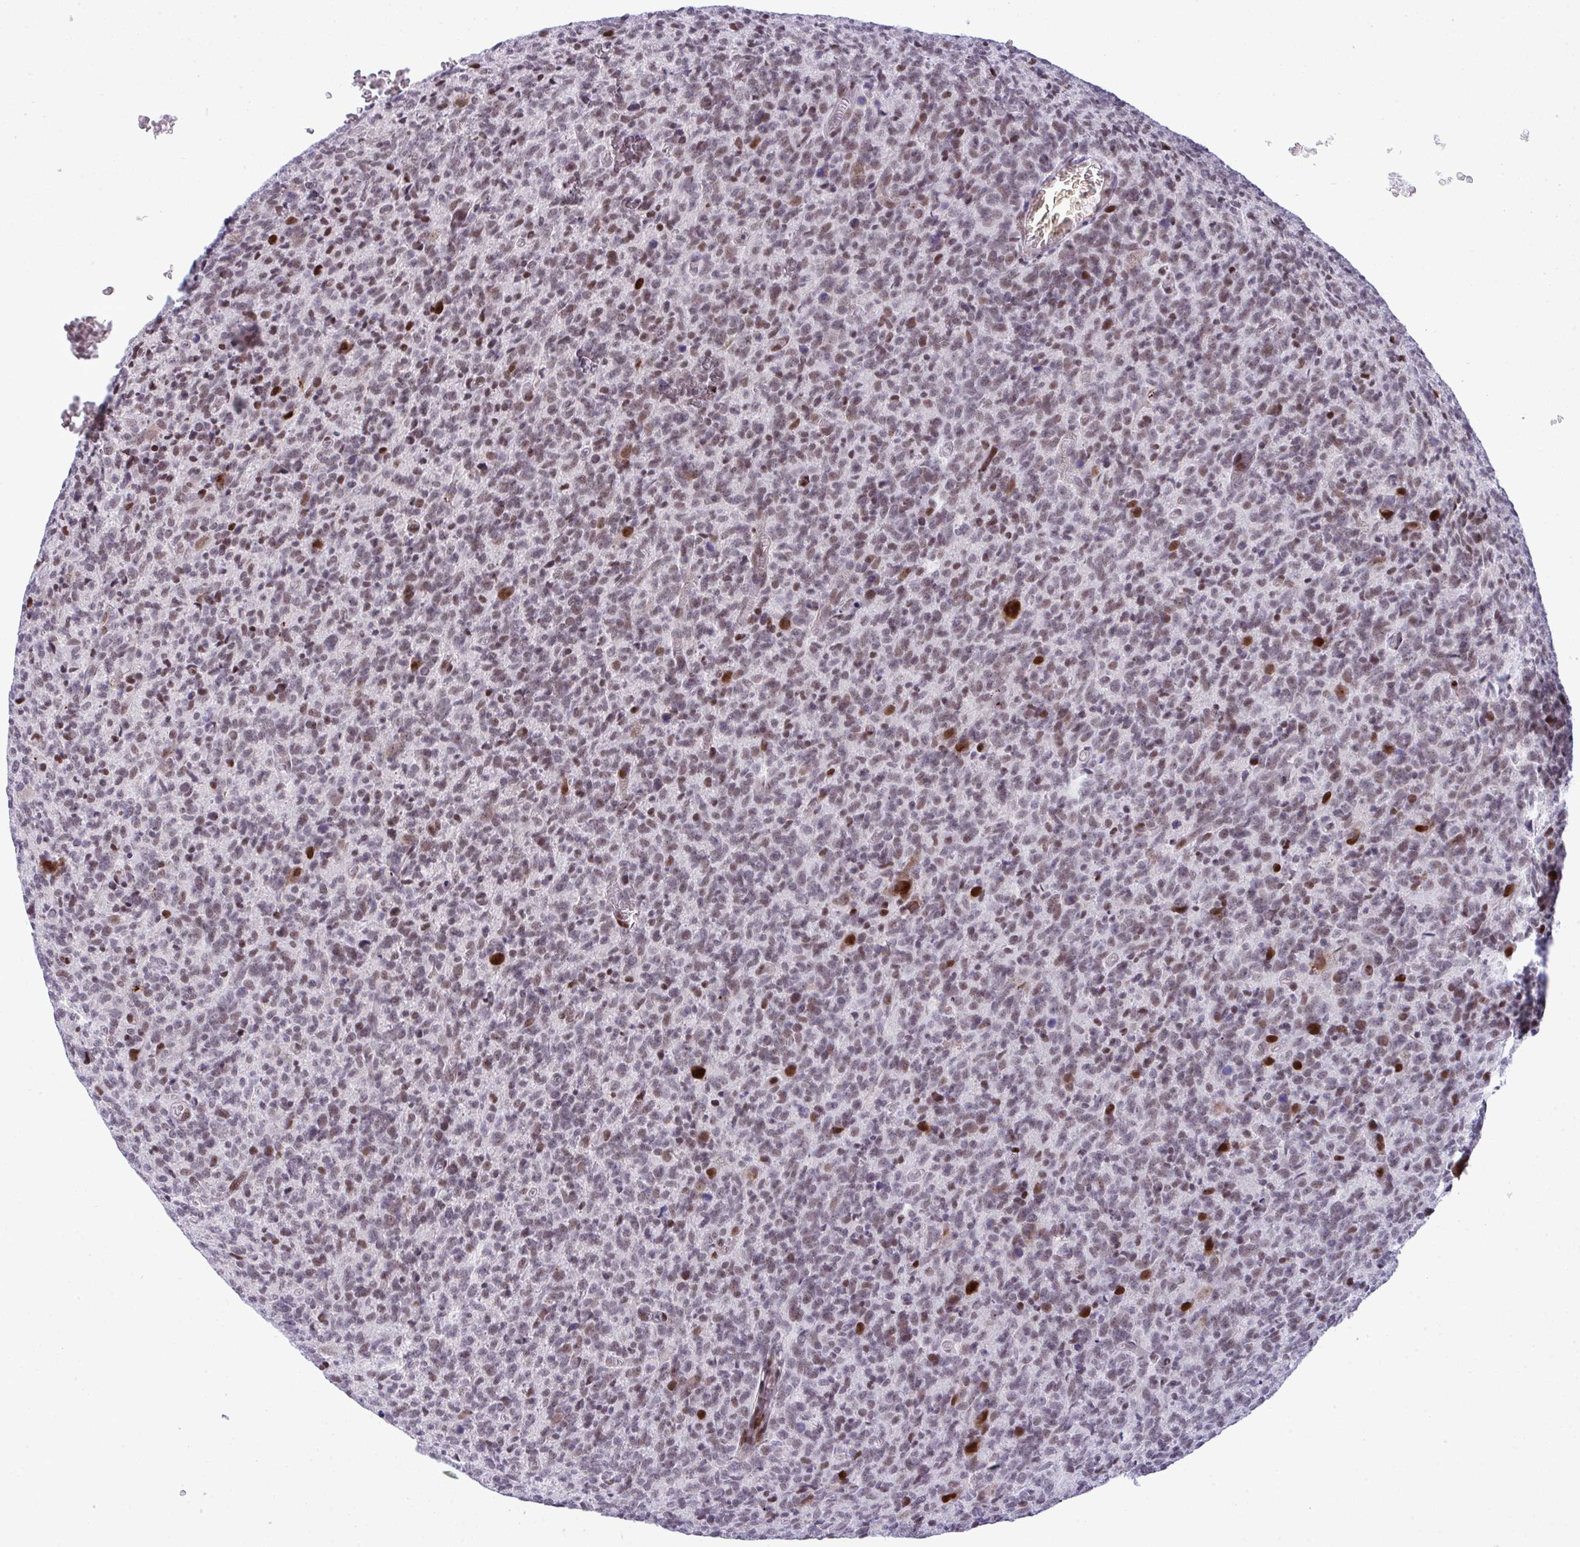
{"staining": {"intensity": "moderate", "quantity": ">75%", "location": "nuclear"}, "tissue": "glioma", "cell_type": "Tumor cells", "image_type": "cancer", "snomed": [{"axis": "morphology", "description": "Glioma, malignant, High grade"}, {"axis": "topography", "description": "Brain"}], "caption": "The photomicrograph exhibits immunohistochemical staining of malignant high-grade glioma. There is moderate nuclear positivity is seen in about >75% of tumor cells. (Brightfield microscopy of DAB IHC at high magnification).", "gene": "ZFHX3", "patient": {"sex": "male", "age": 76}}